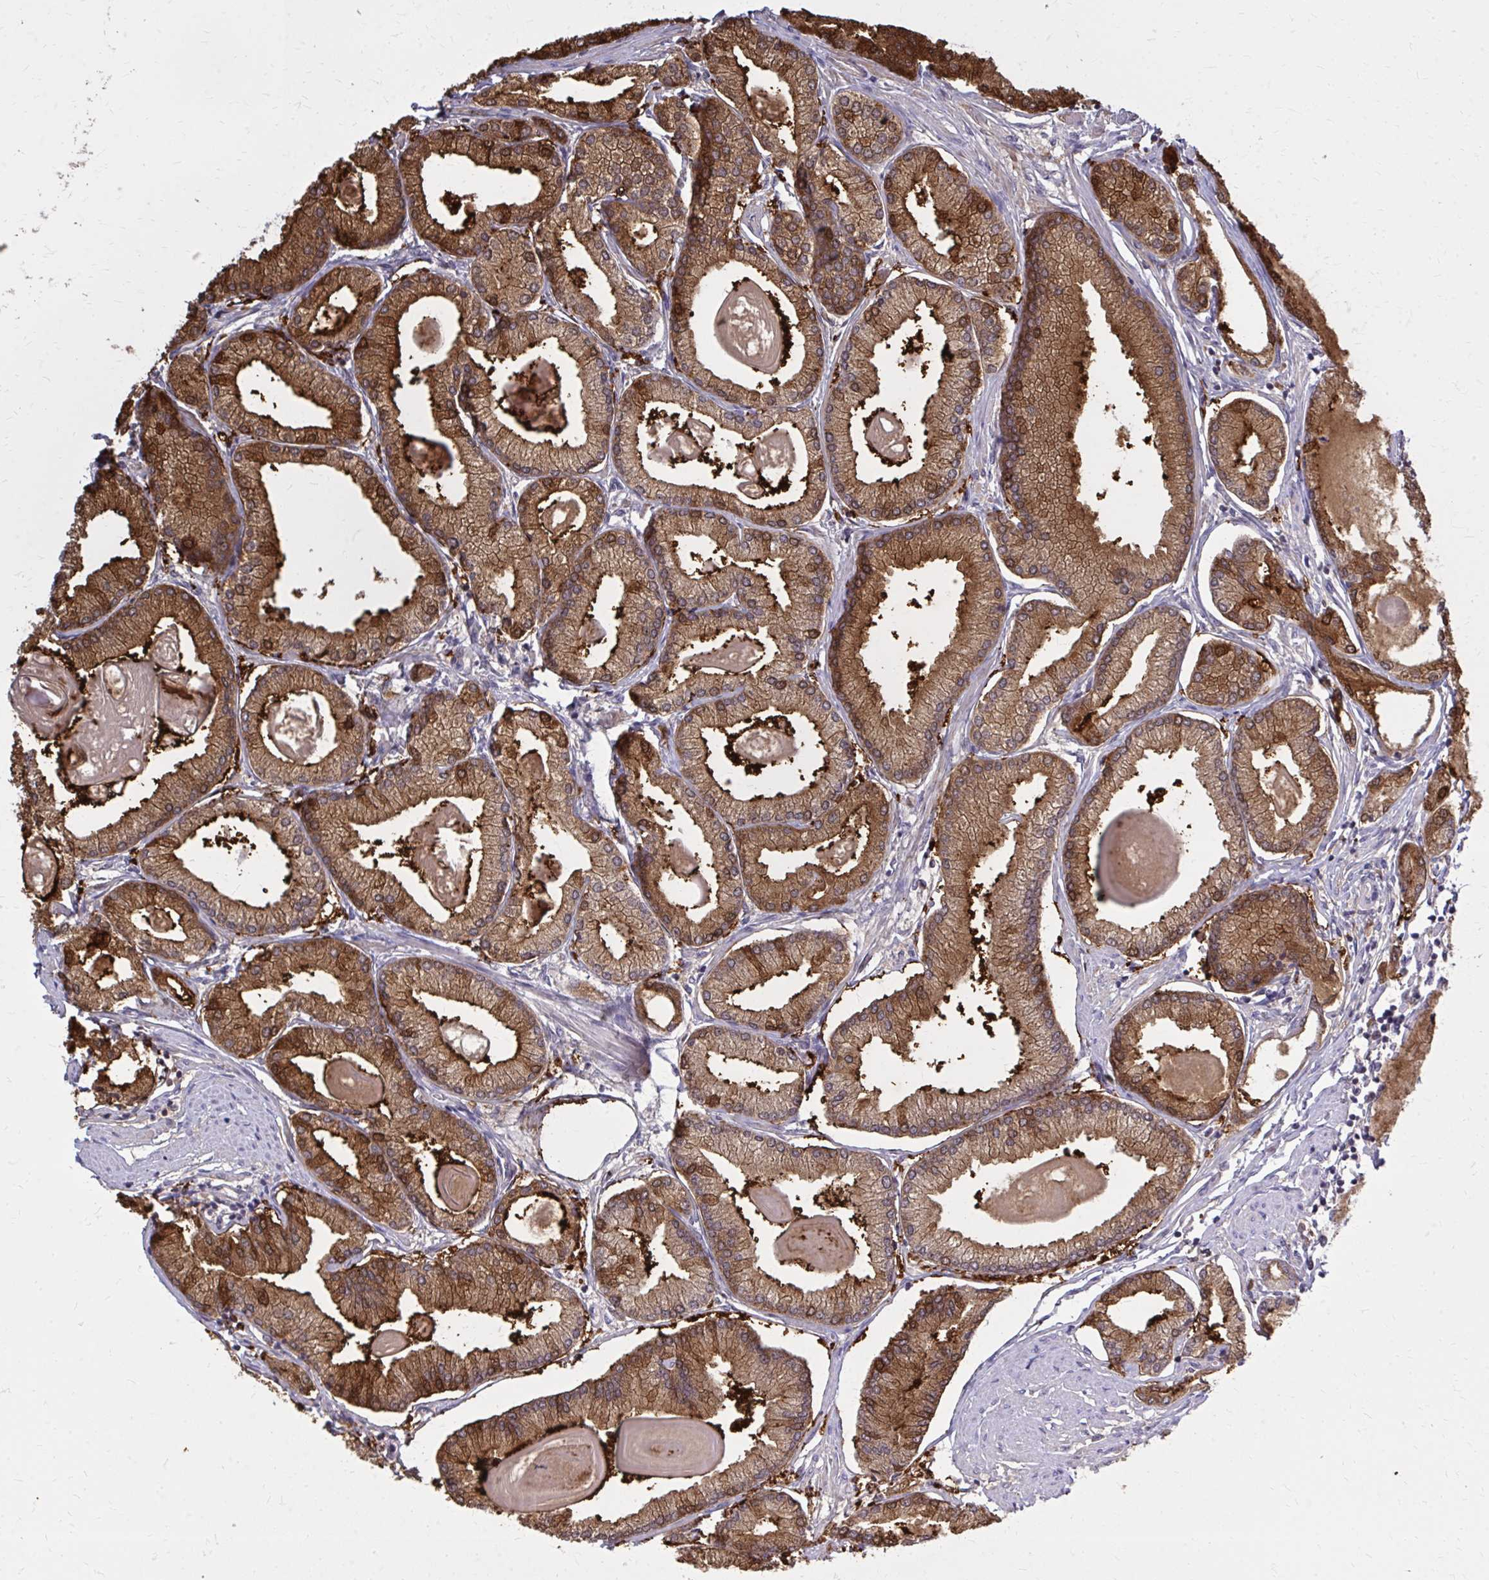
{"staining": {"intensity": "moderate", "quantity": ">75%", "location": "cytoplasmic/membranous"}, "tissue": "prostate cancer", "cell_type": "Tumor cells", "image_type": "cancer", "snomed": [{"axis": "morphology", "description": "Adenocarcinoma, High grade"}, {"axis": "topography", "description": "Prostate"}], "caption": "Brown immunohistochemical staining in human prostate high-grade adenocarcinoma exhibits moderate cytoplasmic/membranous positivity in approximately >75% of tumor cells. (IHC, brightfield microscopy, high magnification).", "gene": "DBI", "patient": {"sex": "male", "age": 68}}